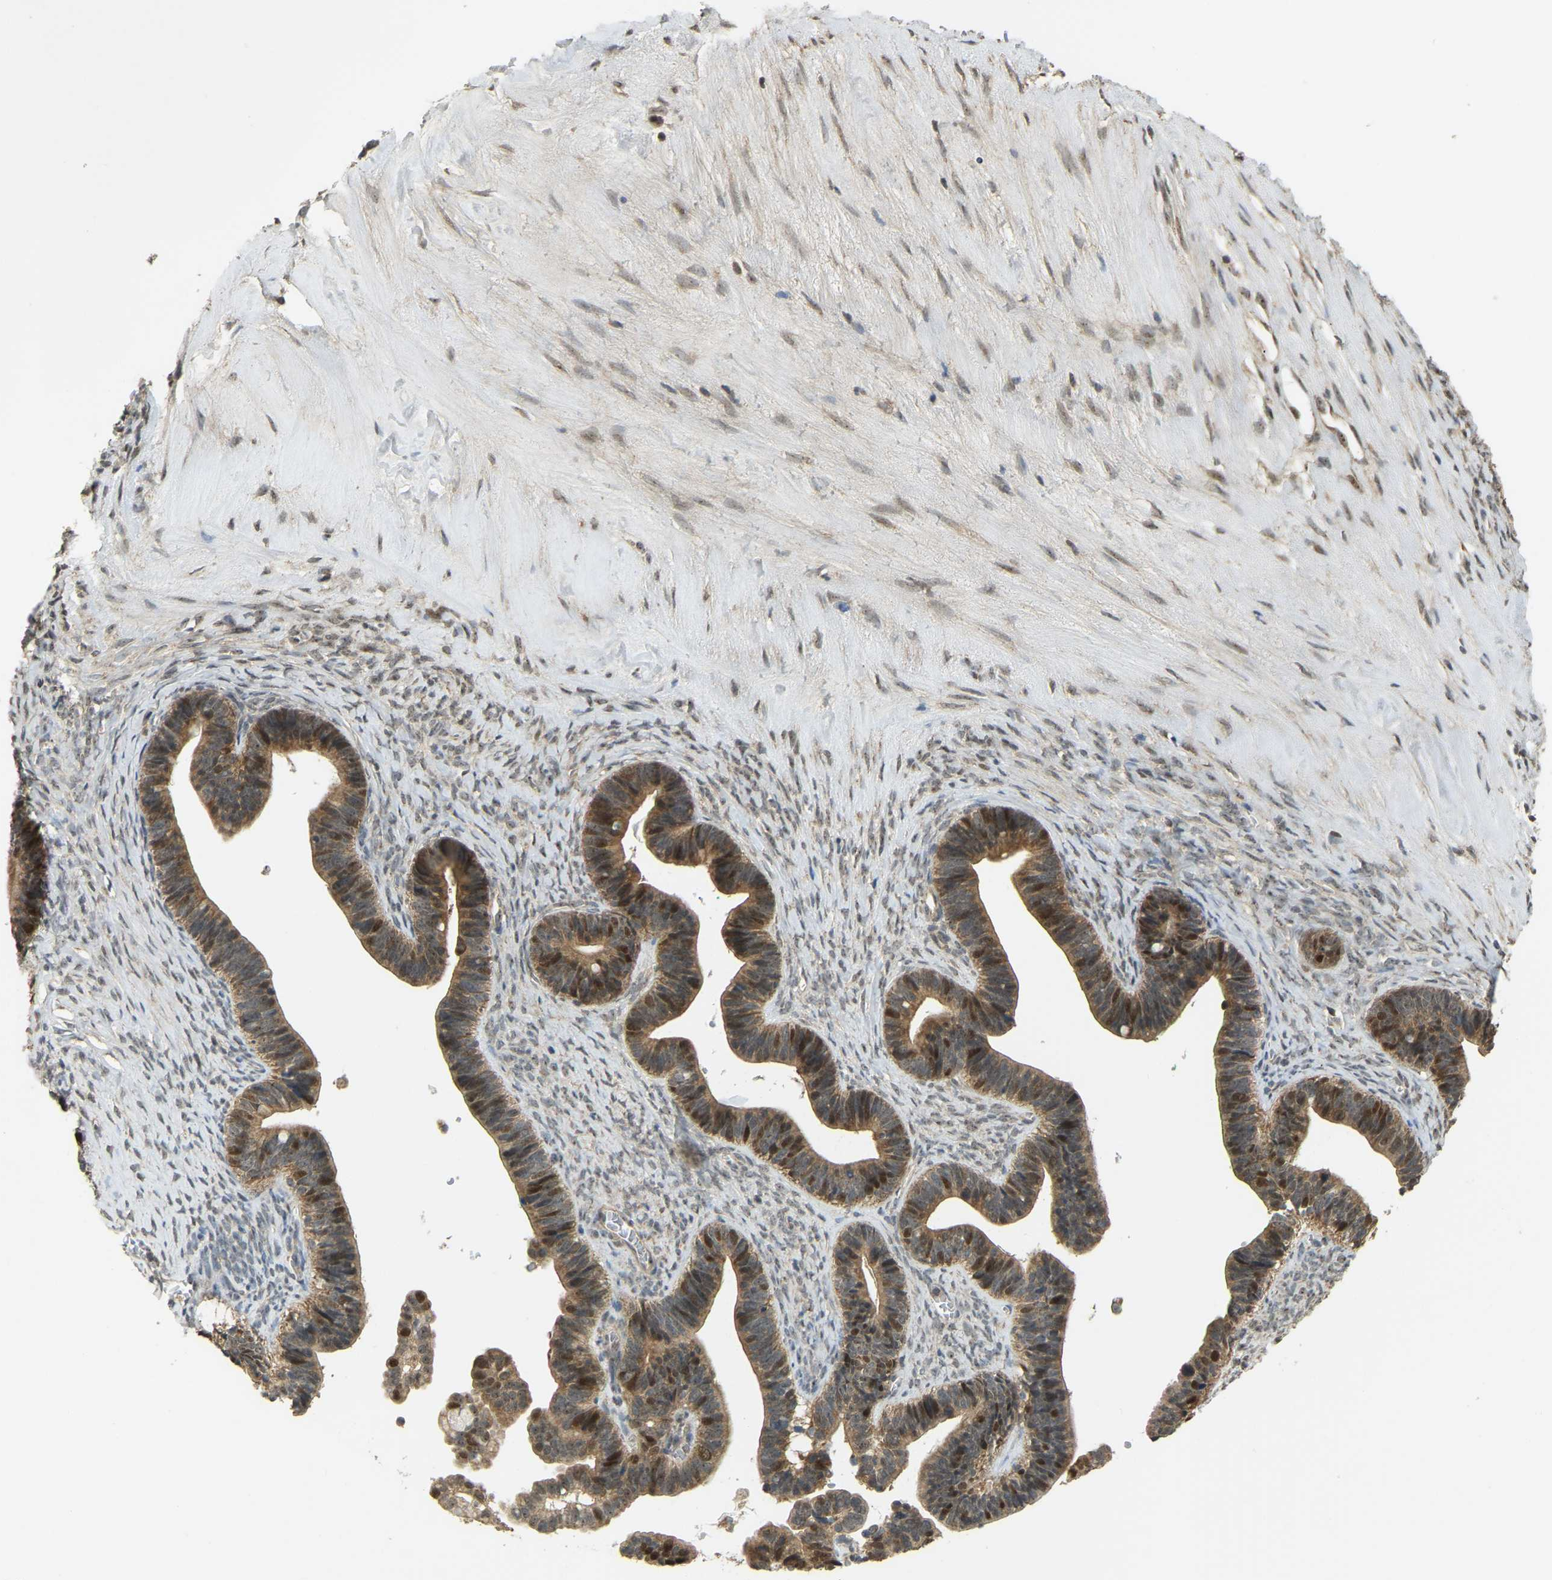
{"staining": {"intensity": "moderate", "quantity": ">75%", "location": "cytoplasmic/membranous,nuclear"}, "tissue": "ovarian cancer", "cell_type": "Tumor cells", "image_type": "cancer", "snomed": [{"axis": "morphology", "description": "Cystadenocarcinoma, serous, NOS"}, {"axis": "topography", "description": "Ovary"}], "caption": "Human ovarian cancer (serous cystadenocarcinoma) stained with a brown dye demonstrates moderate cytoplasmic/membranous and nuclear positive positivity in approximately >75% of tumor cells.", "gene": "BRF2", "patient": {"sex": "female", "age": 56}}